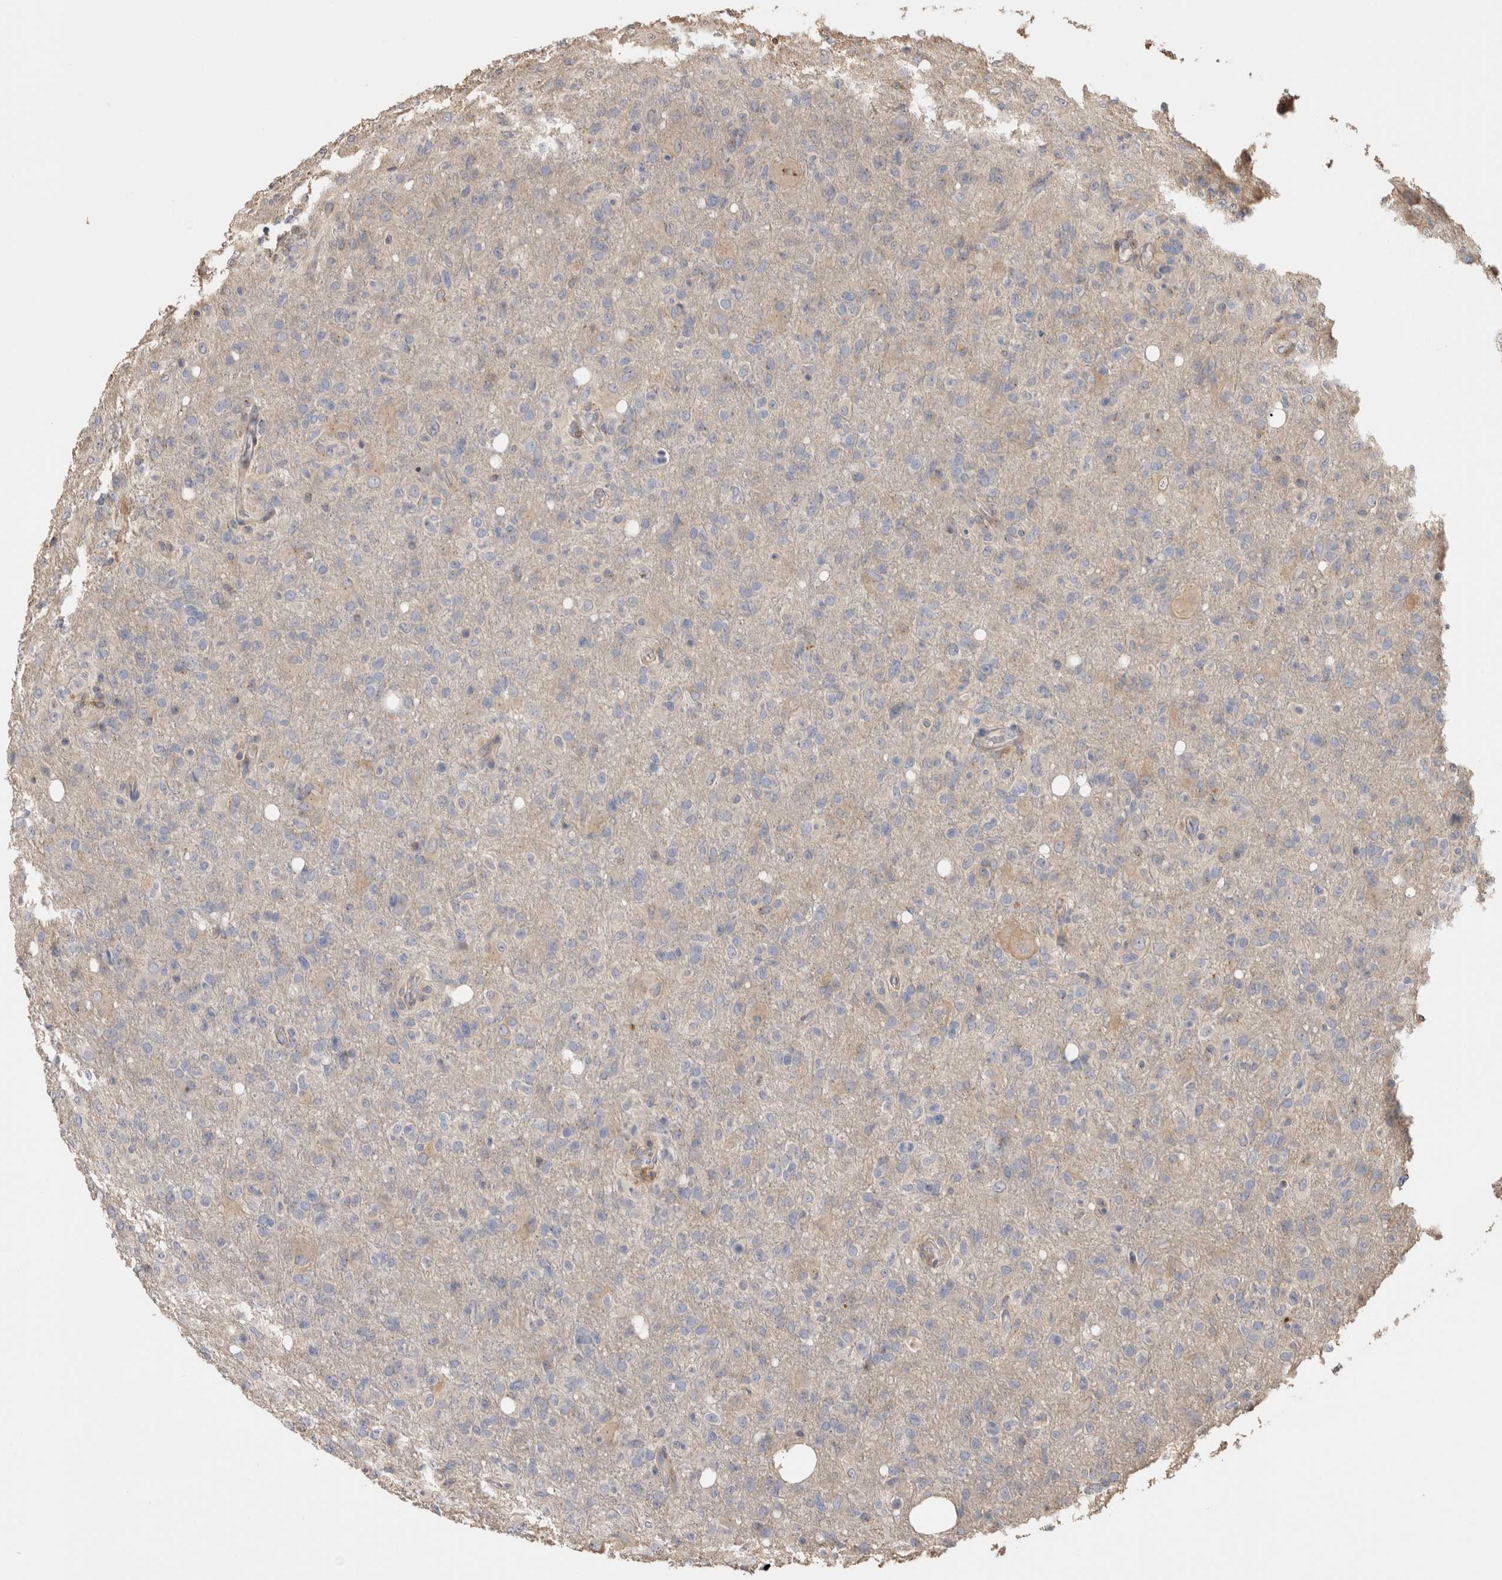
{"staining": {"intensity": "negative", "quantity": "none", "location": "none"}, "tissue": "glioma", "cell_type": "Tumor cells", "image_type": "cancer", "snomed": [{"axis": "morphology", "description": "Glioma, malignant, High grade"}, {"axis": "topography", "description": "Brain"}], "caption": "Tumor cells show no significant protein staining in malignant glioma (high-grade).", "gene": "CLIP1", "patient": {"sex": "female", "age": 57}}